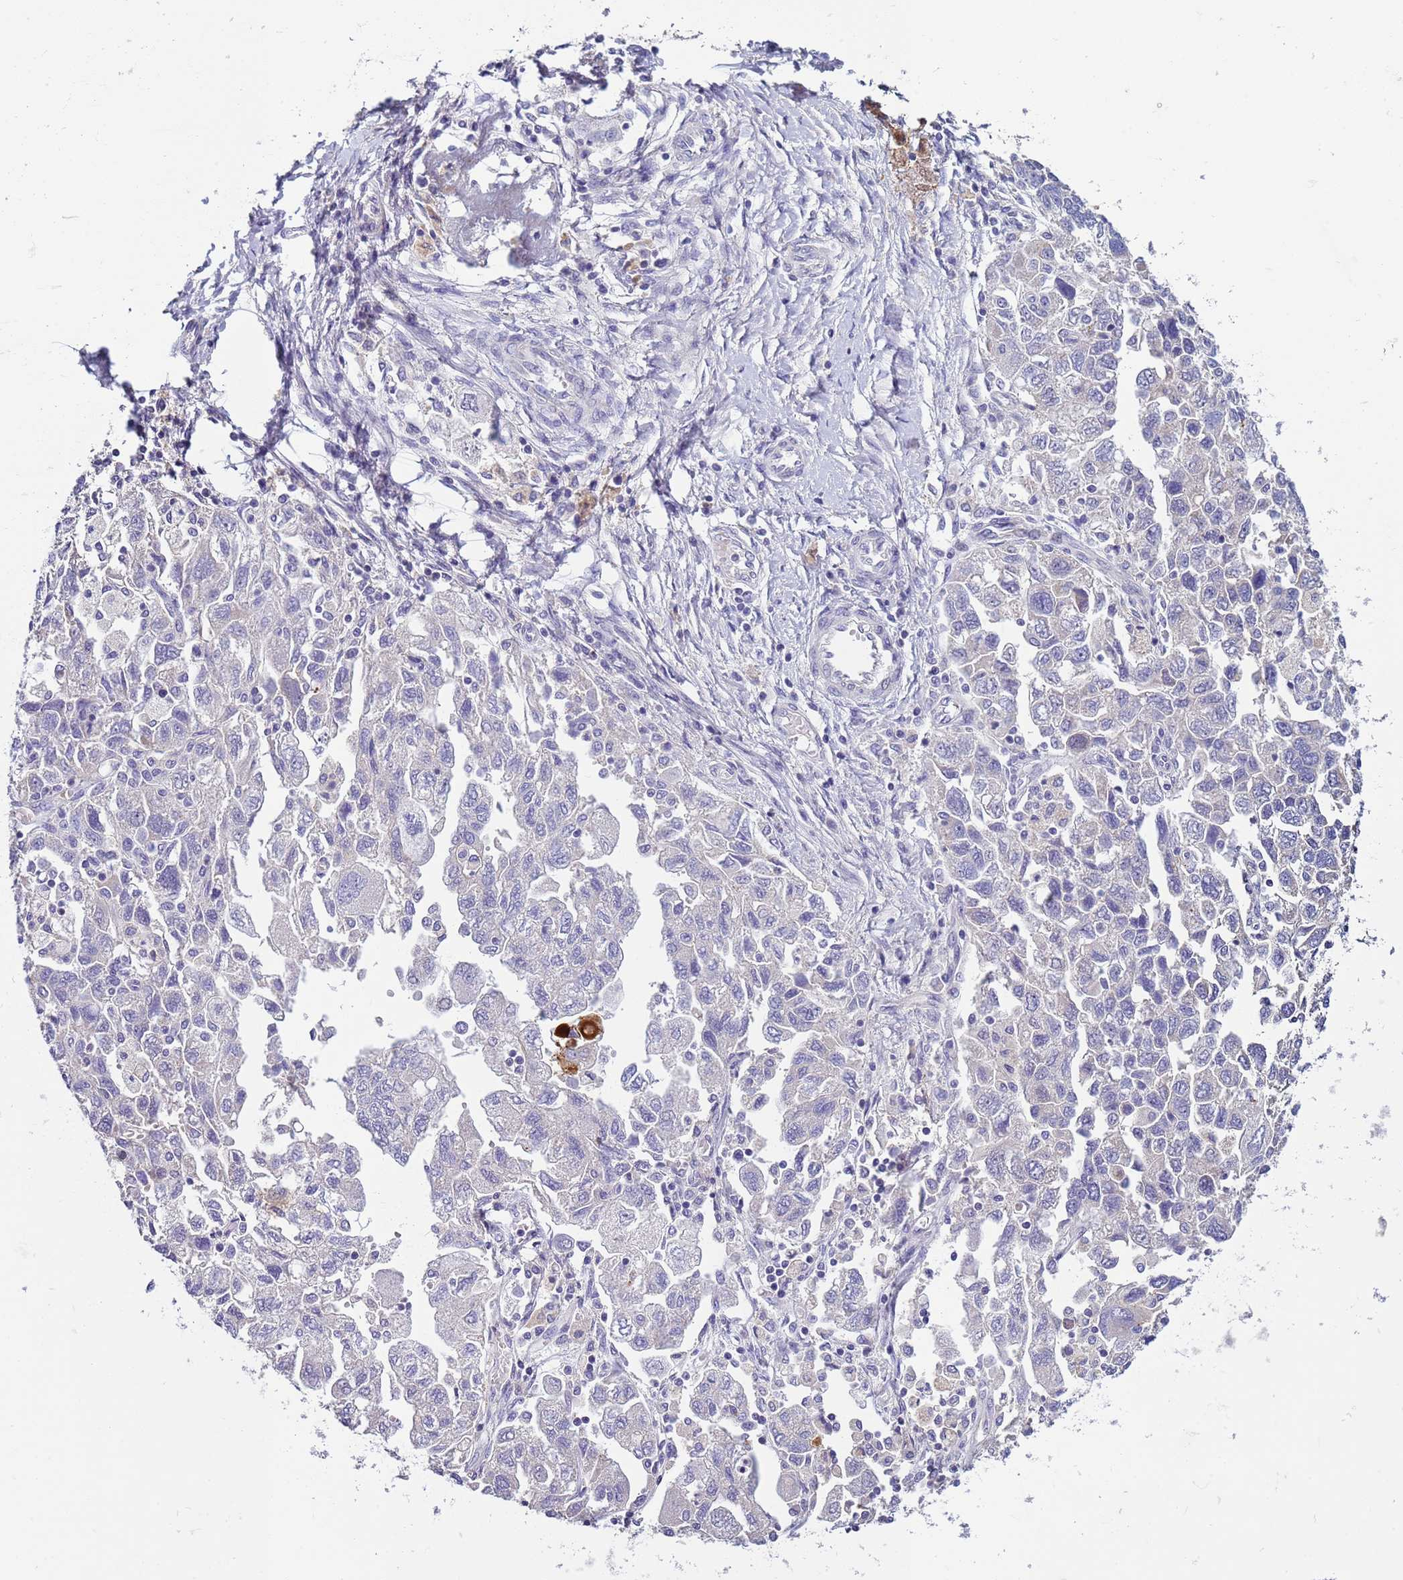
{"staining": {"intensity": "negative", "quantity": "none", "location": "none"}, "tissue": "ovarian cancer", "cell_type": "Tumor cells", "image_type": "cancer", "snomed": [{"axis": "morphology", "description": "Carcinoma, NOS"}, {"axis": "morphology", "description": "Cystadenocarcinoma, serous, NOS"}, {"axis": "topography", "description": "Ovary"}], "caption": "This photomicrograph is of ovarian serous cystadenocarcinoma stained with immunohistochemistry (IHC) to label a protein in brown with the nuclei are counter-stained blue. There is no expression in tumor cells.", "gene": "TRIM51", "patient": {"sex": "female", "age": 69}}